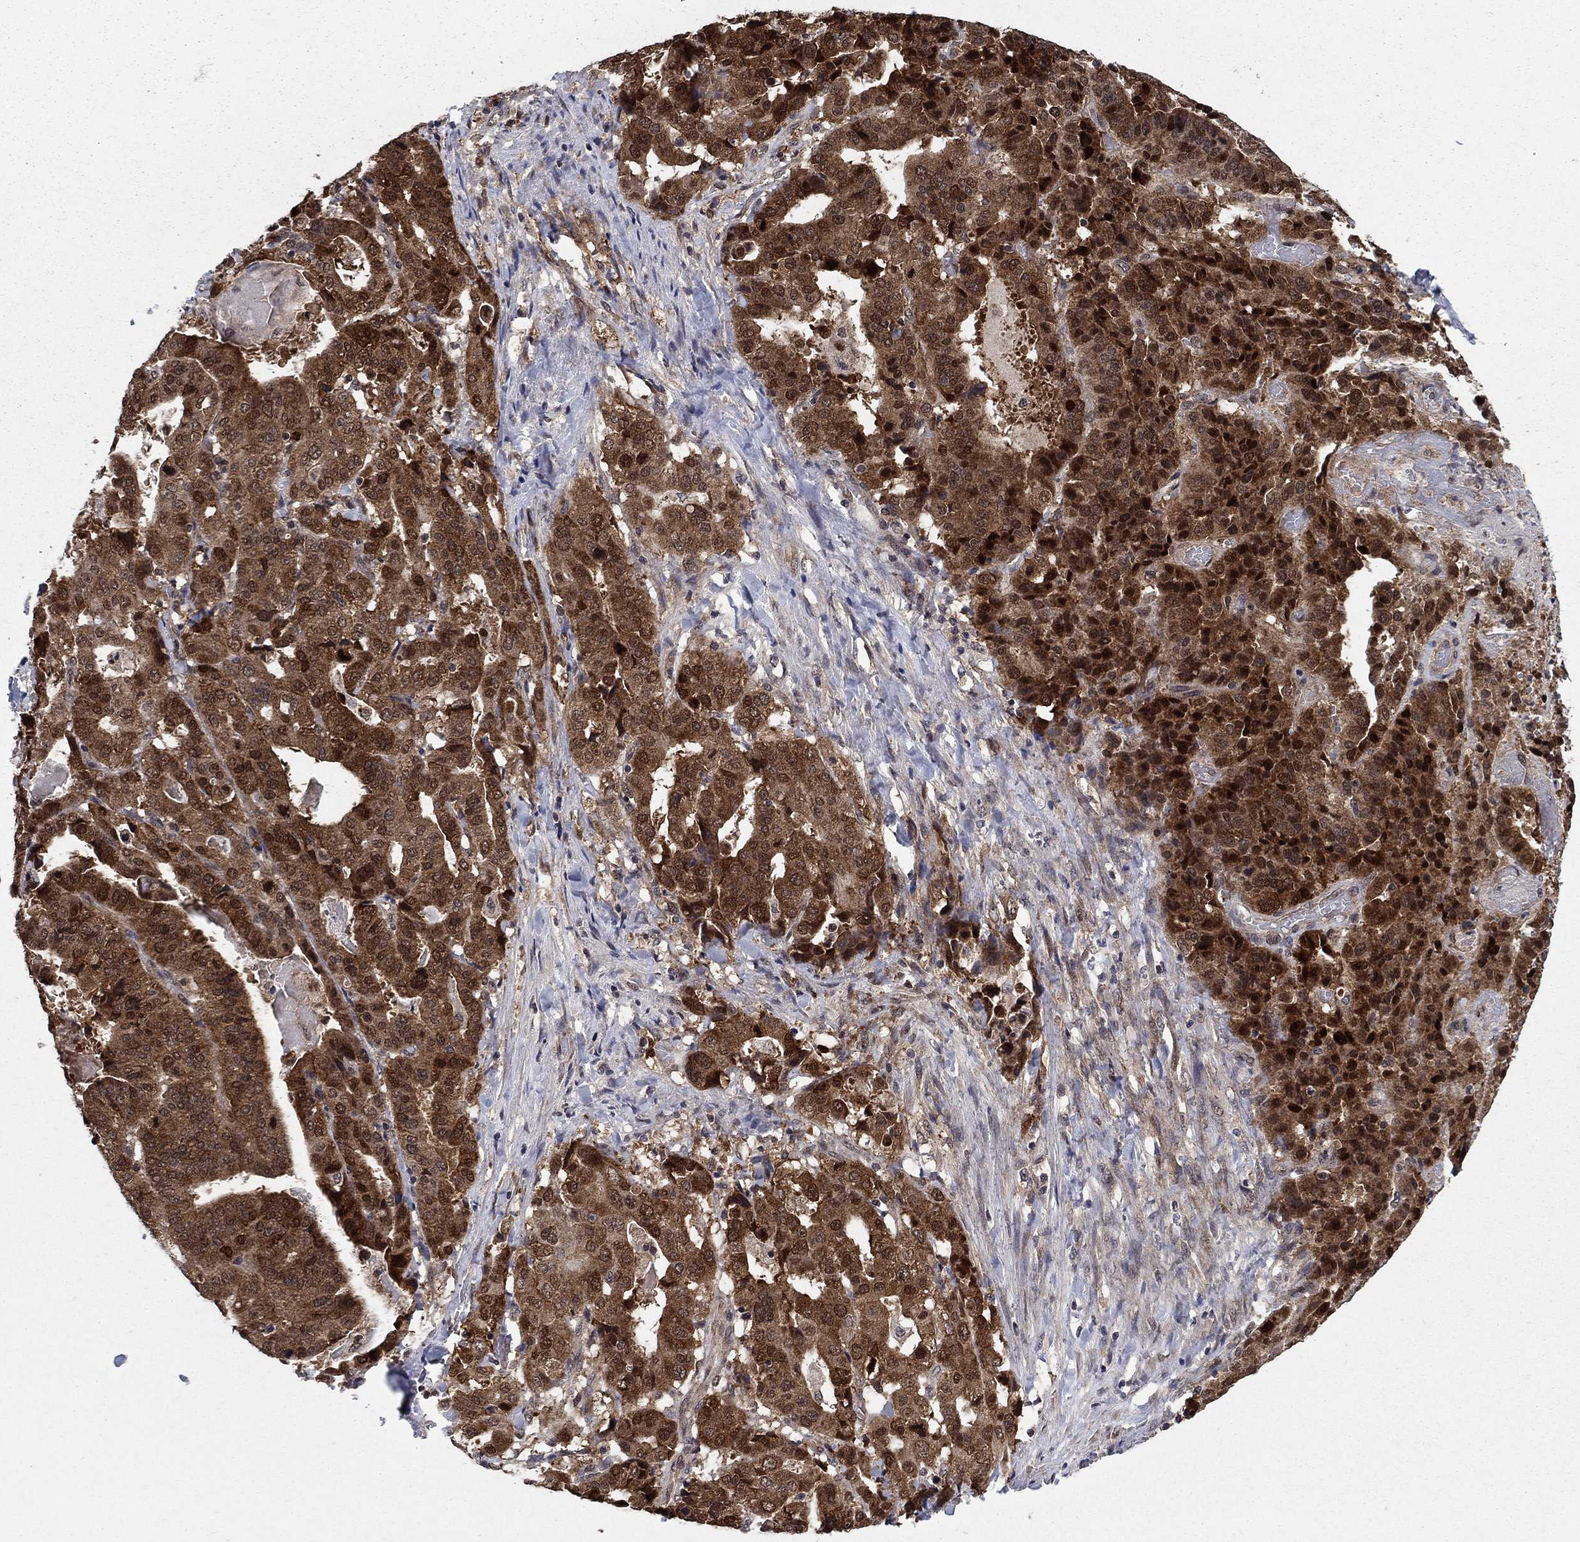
{"staining": {"intensity": "strong", "quantity": ">75%", "location": "cytoplasmic/membranous"}, "tissue": "stomach cancer", "cell_type": "Tumor cells", "image_type": "cancer", "snomed": [{"axis": "morphology", "description": "Adenocarcinoma, NOS"}, {"axis": "topography", "description": "Stomach"}], "caption": "Stomach cancer was stained to show a protein in brown. There is high levels of strong cytoplasmic/membranous expression in about >75% of tumor cells.", "gene": "DNAJA1", "patient": {"sex": "male", "age": 48}}